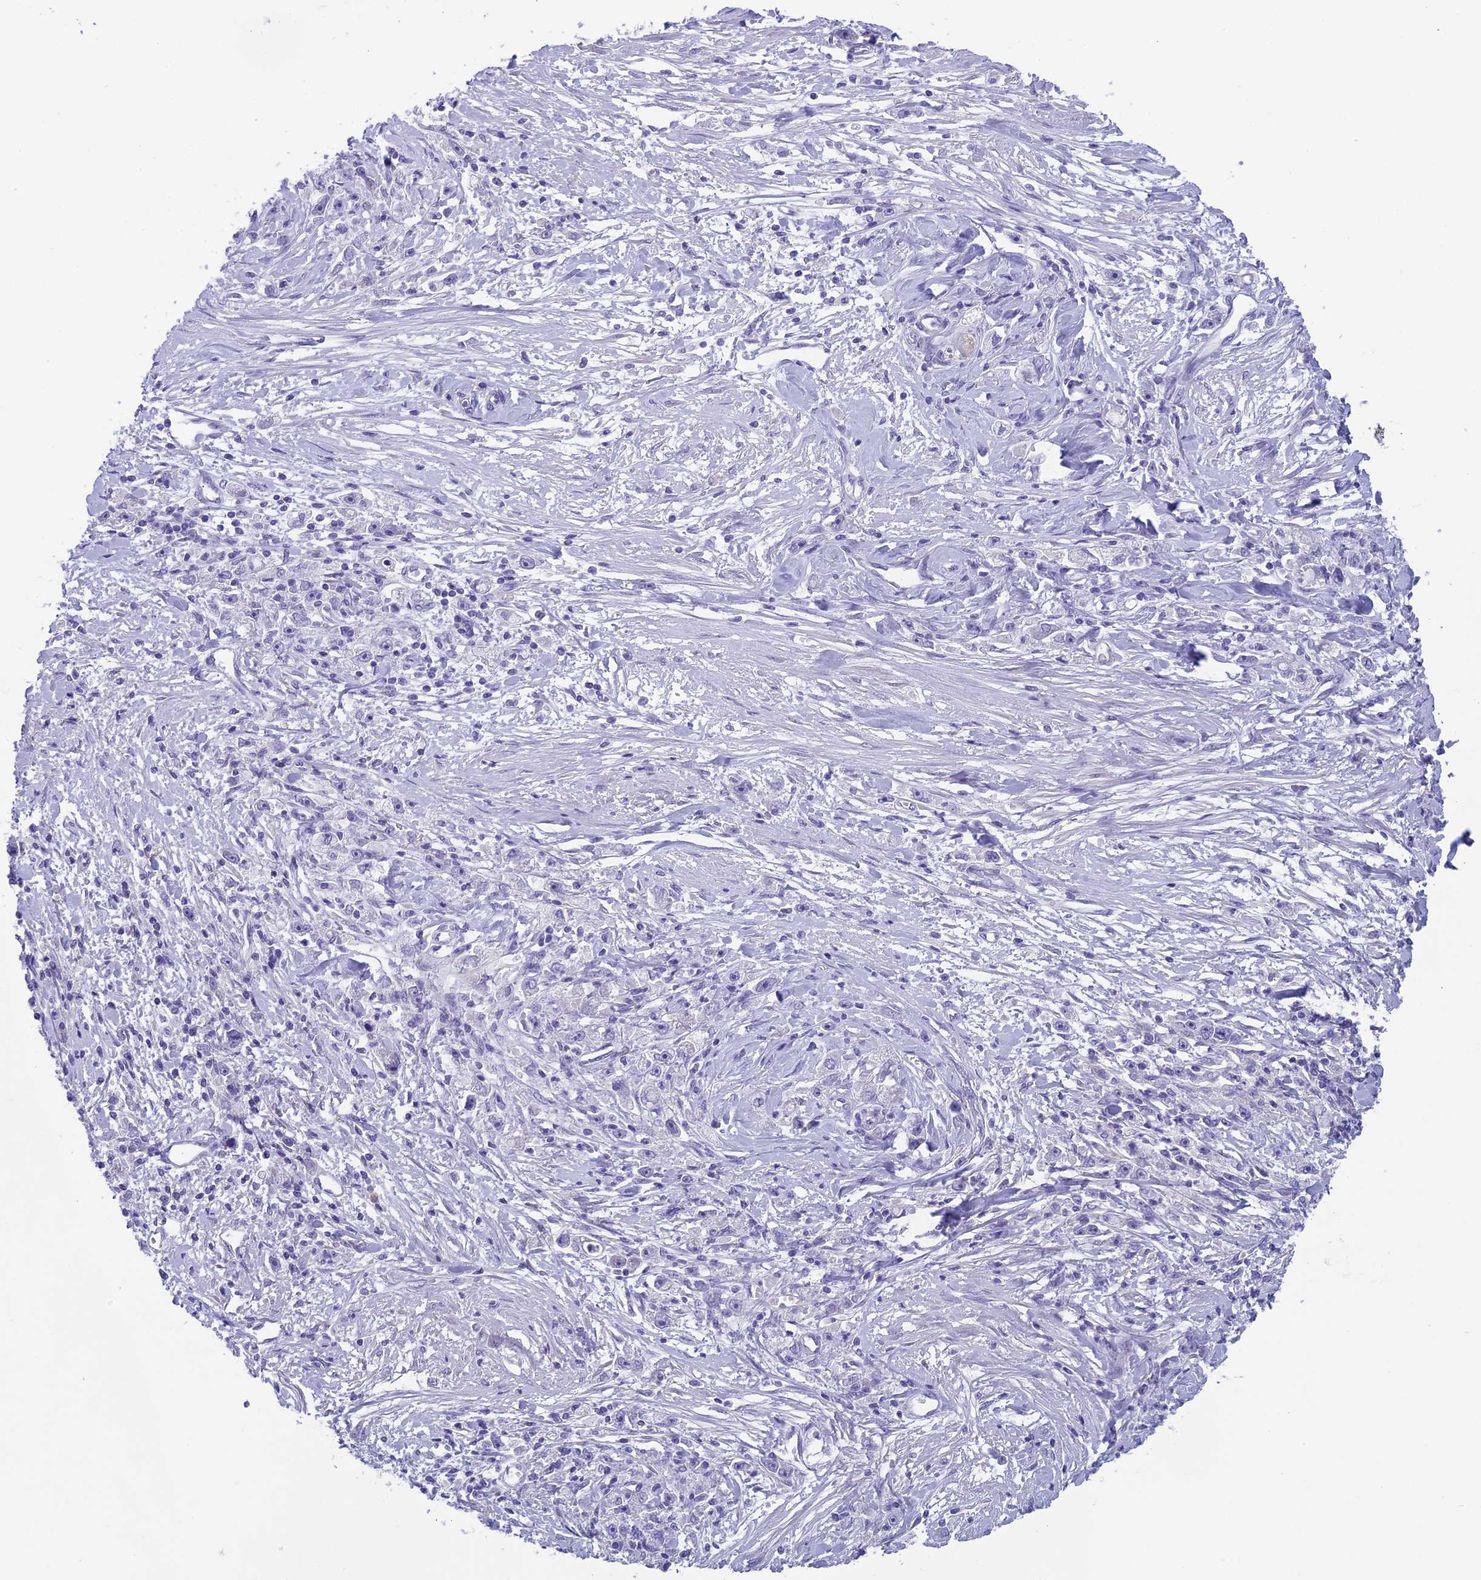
{"staining": {"intensity": "negative", "quantity": "none", "location": "none"}, "tissue": "stomach cancer", "cell_type": "Tumor cells", "image_type": "cancer", "snomed": [{"axis": "morphology", "description": "Adenocarcinoma, NOS"}, {"axis": "topography", "description": "Stomach"}], "caption": "Immunohistochemistry photomicrograph of stomach cancer (adenocarcinoma) stained for a protein (brown), which exhibits no staining in tumor cells. The staining is performed using DAB brown chromogen with nuclei counter-stained in using hematoxylin.", "gene": "ARHGEF37", "patient": {"sex": "female", "age": 59}}